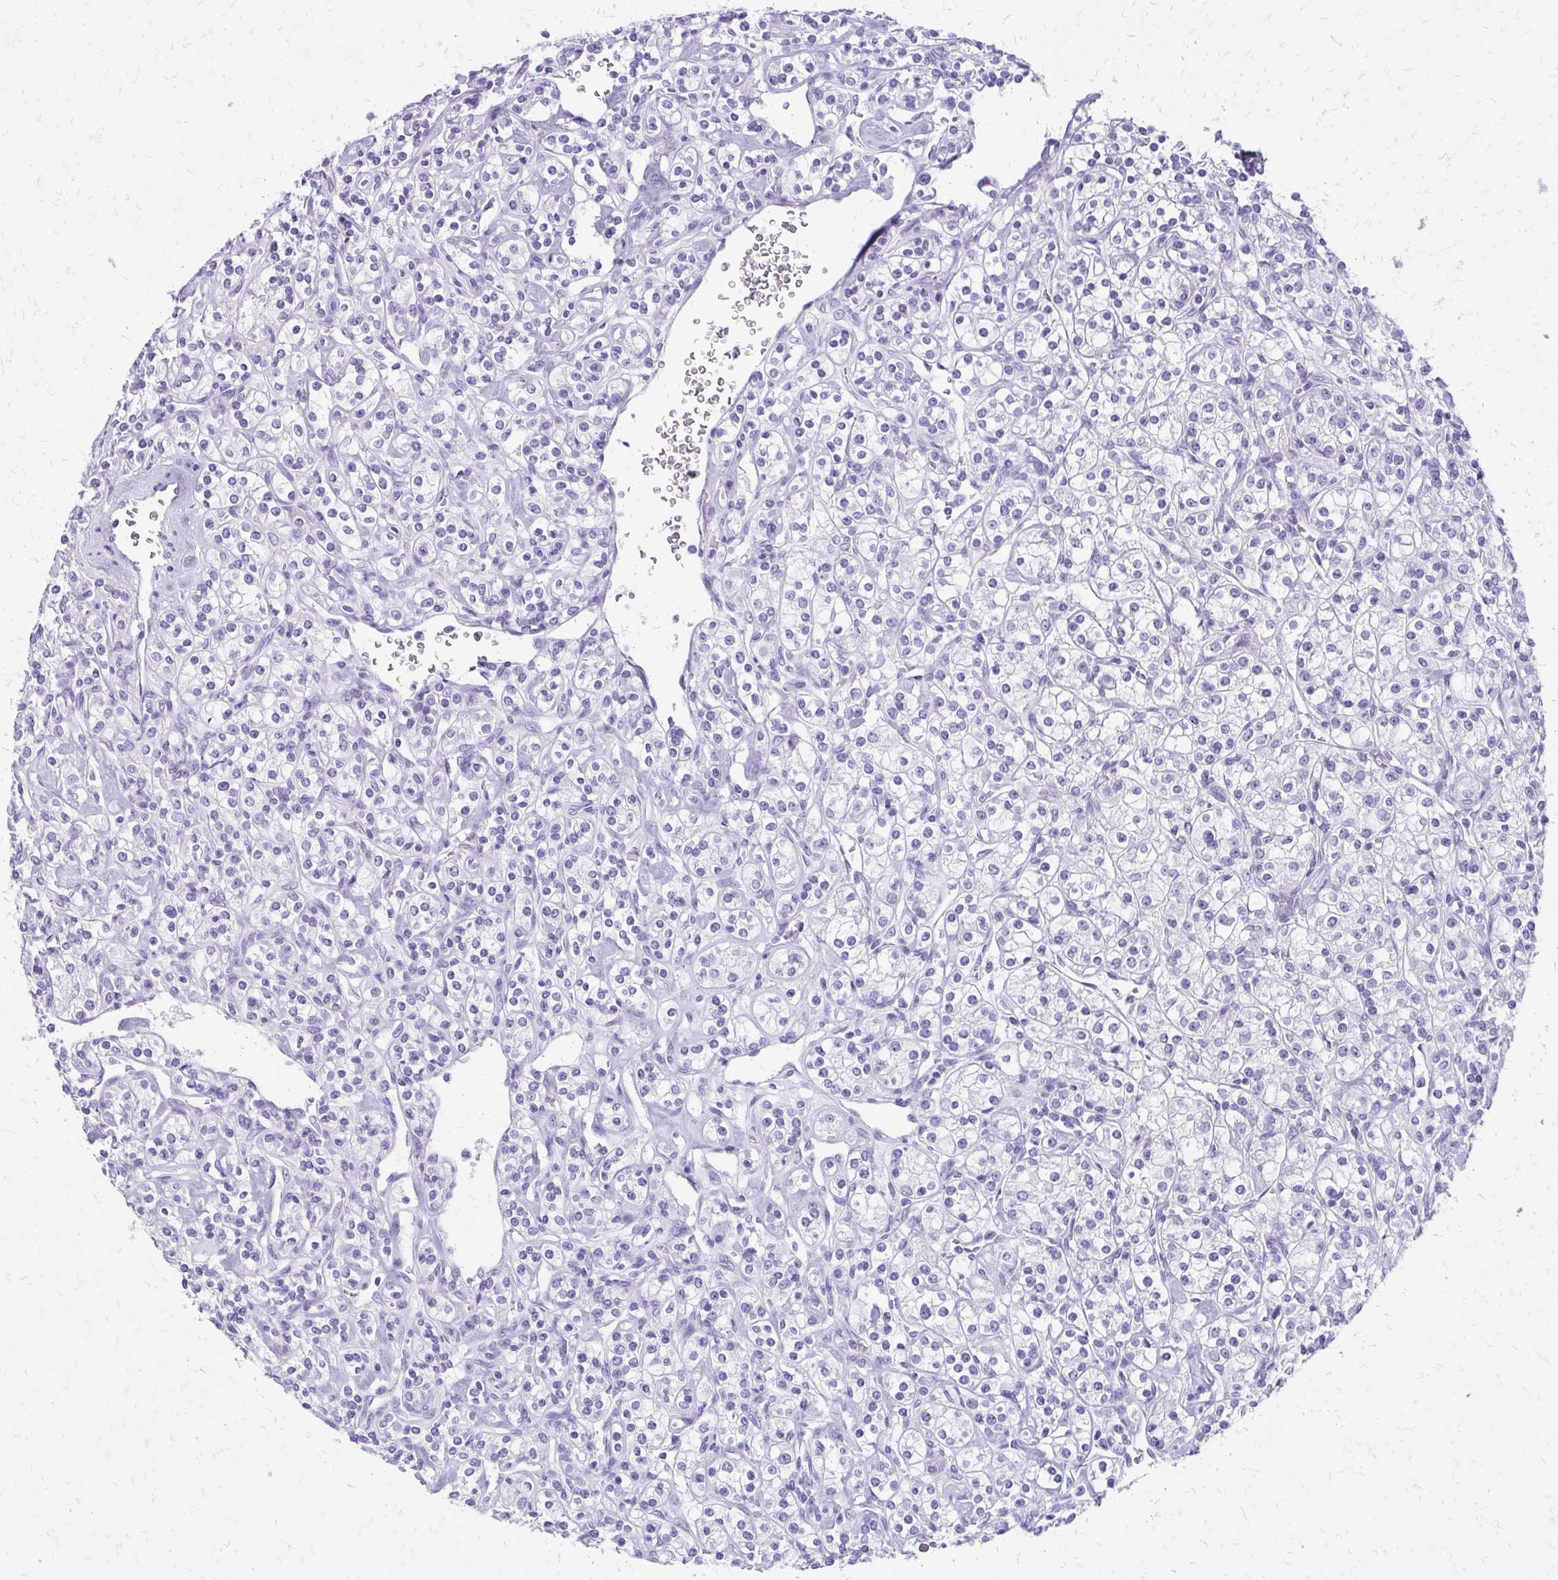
{"staining": {"intensity": "negative", "quantity": "none", "location": "none"}, "tissue": "renal cancer", "cell_type": "Tumor cells", "image_type": "cancer", "snomed": [{"axis": "morphology", "description": "Adenocarcinoma, NOS"}, {"axis": "topography", "description": "Kidney"}], "caption": "Tumor cells are negative for protein expression in human renal cancer (adenocarcinoma).", "gene": "SLC32A1", "patient": {"sex": "male", "age": 77}}